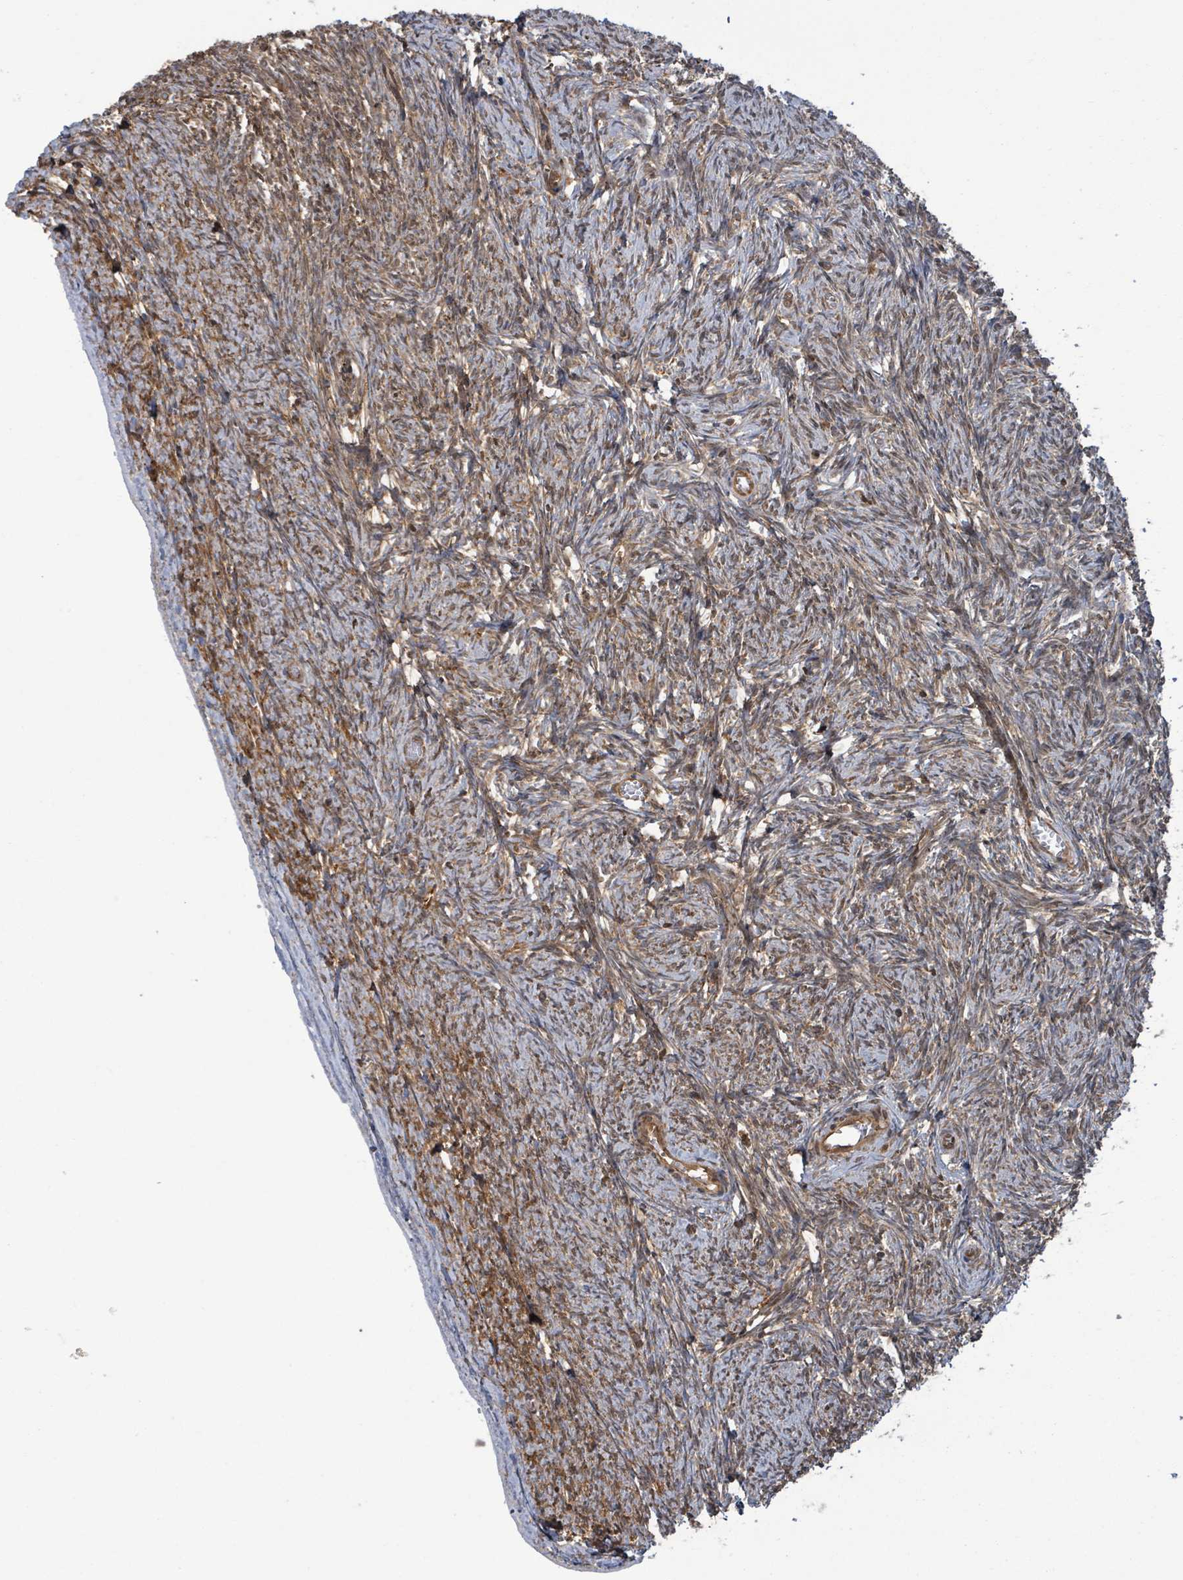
{"staining": {"intensity": "strong", "quantity": ">75%", "location": "cytoplasmic/membranous,nuclear"}, "tissue": "ovary", "cell_type": "Follicle cells", "image_type": "normal", "snomed": [{"axis": "morphology", "description": "Normal tissue, NOS"}, {"axis": "topography", "description": "Ovary"}], "caption": "Benign ovary was stained to show a protein in brown. There is high levels of strong cytoplasmic/membranous,nuclear expression in about >75% of follicle cells. (Brightfield microscopy of DAB IHC at high magnification).", "gene": "ENSG00000256500", "patient": {"sex": "female", "age": 44}}